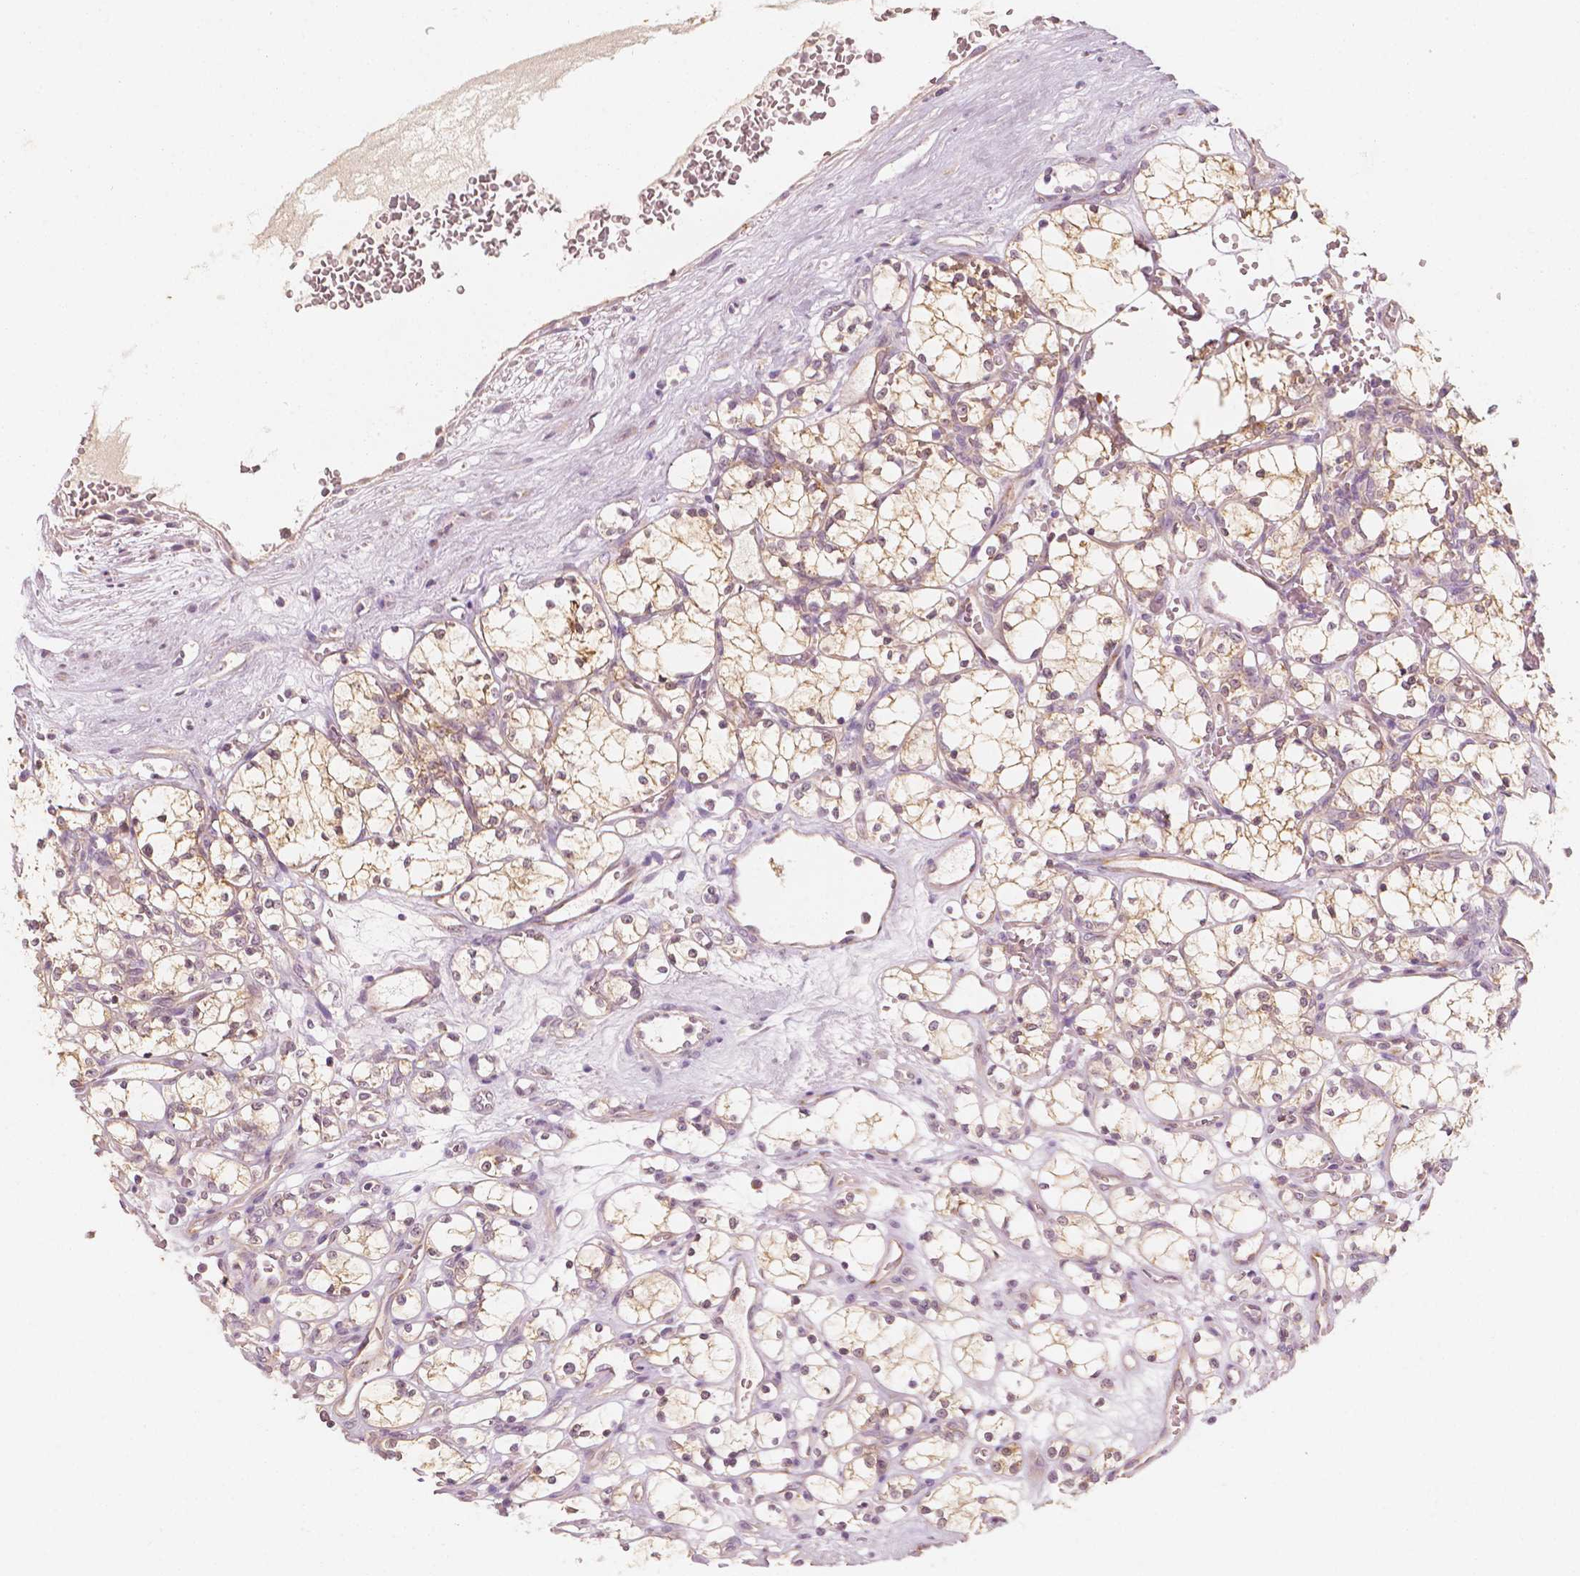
{"staining": {"intensity": "weak", "quantity": "25%-75%", "location": "cytoplasmic/membranous"}, "tissue": "renal cancer", "cell_type": "Tumor cells", "image_type": "cancer", "snomed": [{"axis": "morphology", "description": "Adenocarcinoma, NOS"}, {"axis": "topography", "description": "Kidney"}], "caption": "A high-resolution histopathology image shows IHC staining of adenocarcinoma (renal), which displays weak cytoplasmic/membranous positivity in about 25%-75% of tumor cells.", "gene": "SHPK", "patient": {"sex": "female", "age": 69}}